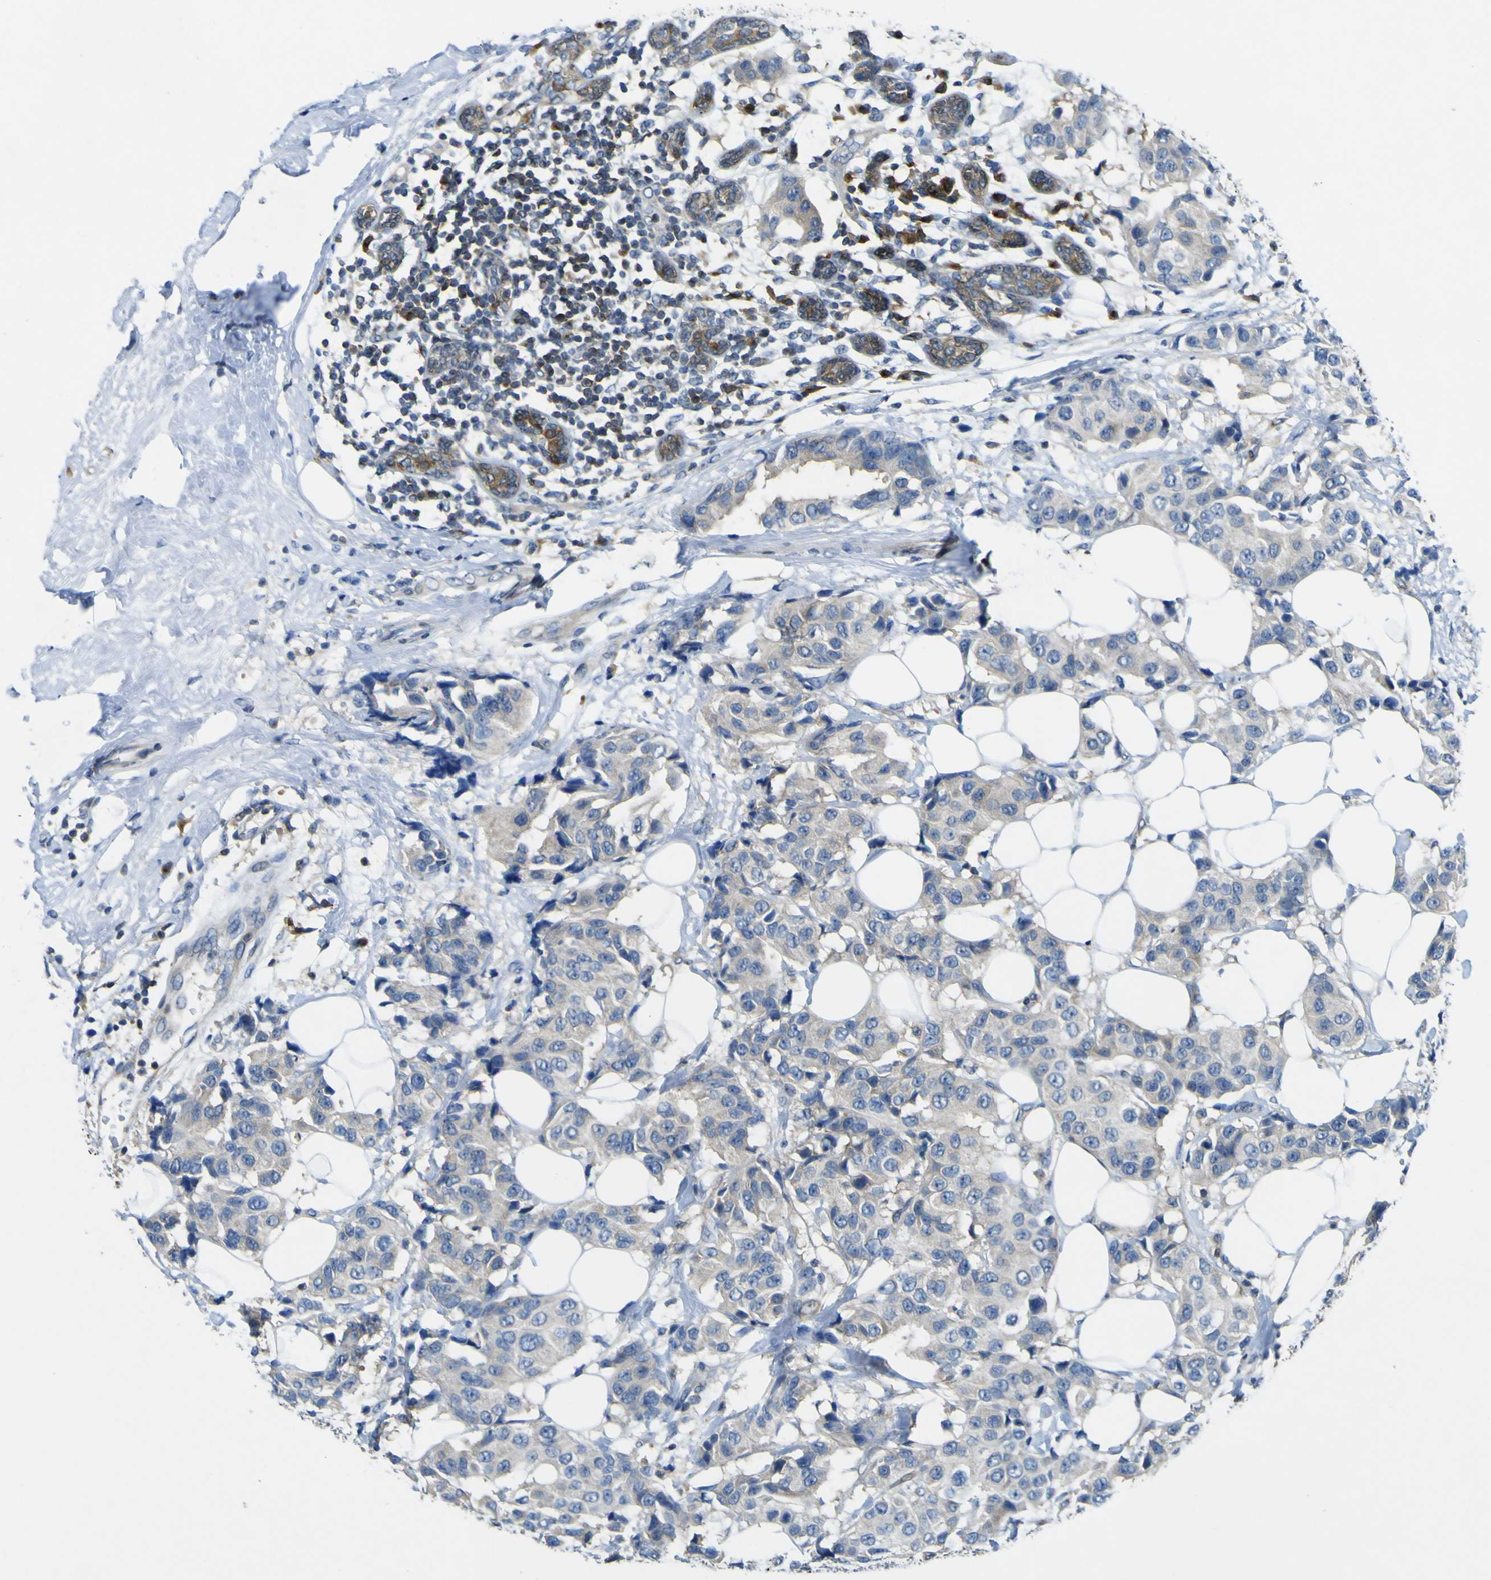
{"staining": {"intensity": "weak", "quantity": "25%-75%", "location": "cytoplasmic/membranous"}, "tissue": "breast cancer", "cell_type": "Tumor cells", "image_type": "cancer", "snomed": [{"axis": "morphology", "description": "Normal tissue, NOS"}, {"axis": "morphology", "description": "Duct carcinoma"}, {"axis": "topography", "description": "Breast"}], "caption": "Breast invasive ductal carcinoma tissue exhibits weak cytoplasmic/membranous staining in about 25%-75% of tumor cells", "gene": "EML2", "patient": {"sex": "female", "age": 39}}